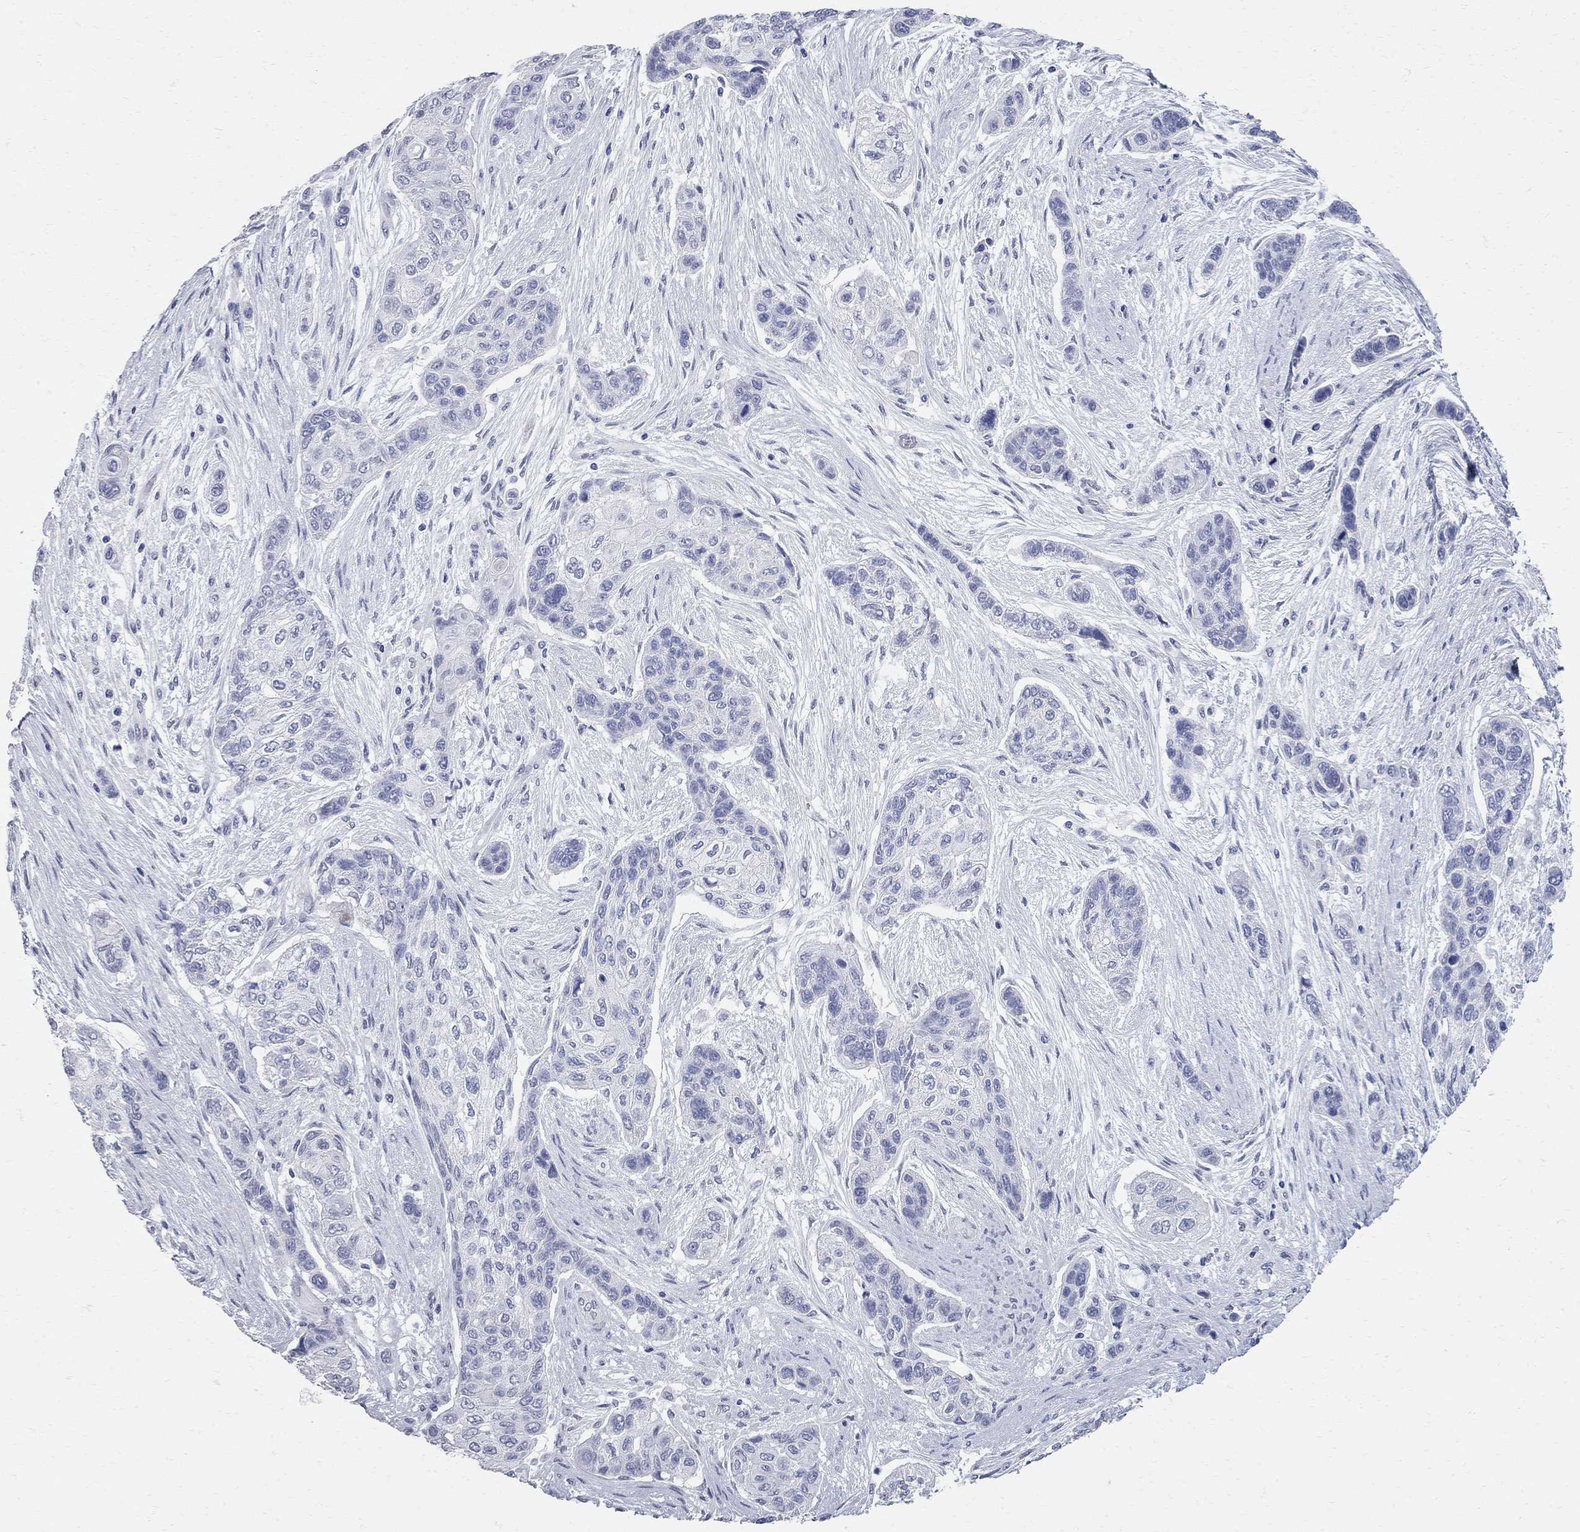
{"staining": {"intensity": "negative", "quantity": "none", "location": "none"}, "tissue": "lung cancer", "cell_type": "Tumor cells", "image_type": "cancer", "snomed": [{"axis": "morphology", "description": "Squamous cell carcinoma, NOS"}, {"axis": "topography", "description": "Lung"}], "caption": "IHC micrograph of neoplastic tissue: human lung cancer (squamous cell carcinoma) stained with DAB shows no significant protein positivity in tumor cells.", "gene": "BPIFB1", "patient": {"sex": "male", "age": 69}}